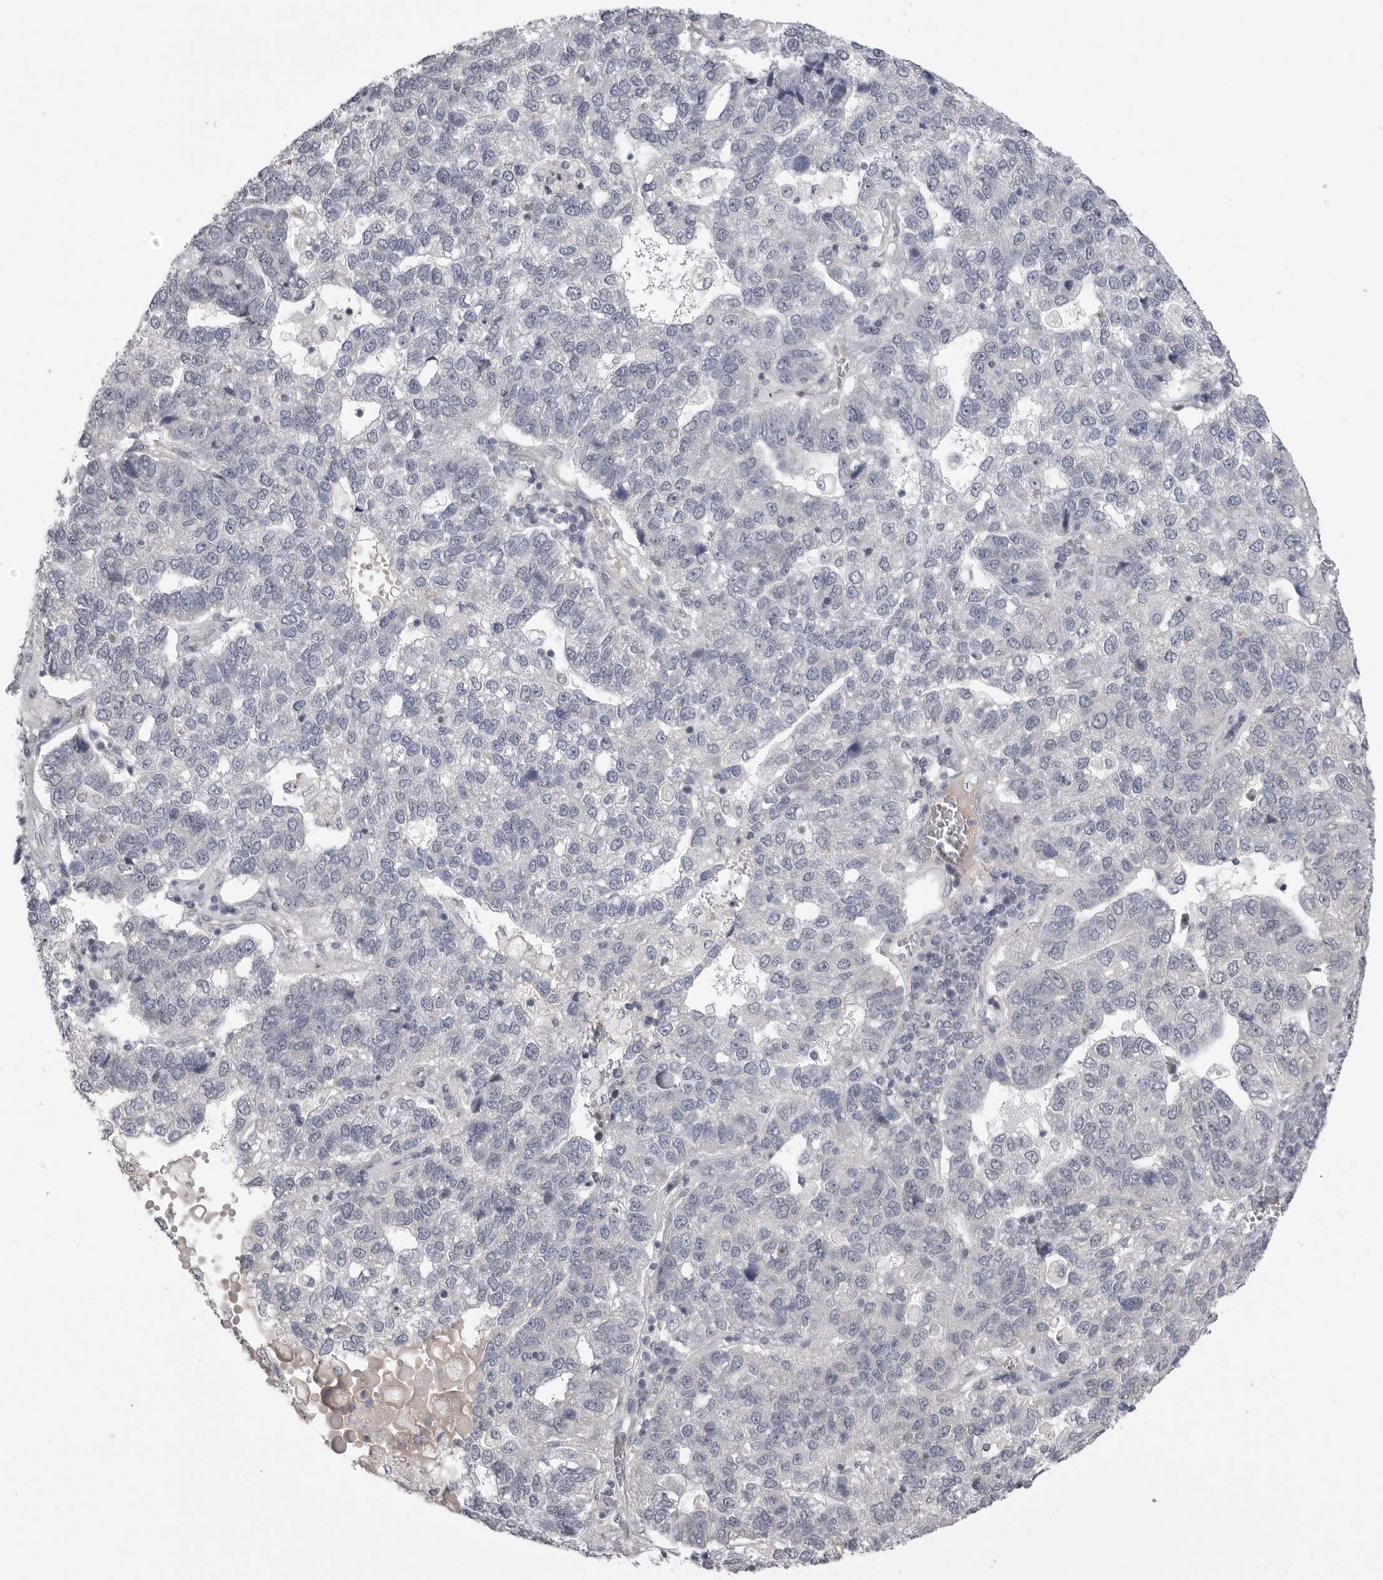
{"staining": {"intensity": "negative", "quantity": "none", "location": "none"}, "tissue": "pancreatic cancer", "cell_type": "Tumor cells", "image_type": "cancer", "snomed": [{"axis": "morphology", "description": "Adenocarcinoma, NOS"}, {"axis": "topography", "description": "Pancreas"}], "caption": "This is an IHC photomicrograph of pancreatic cancer (adenocarcinoma). There is no expression in tumor cells.", "gene": "FBXO43", "patient": {"sex": "female", "age": 61}}